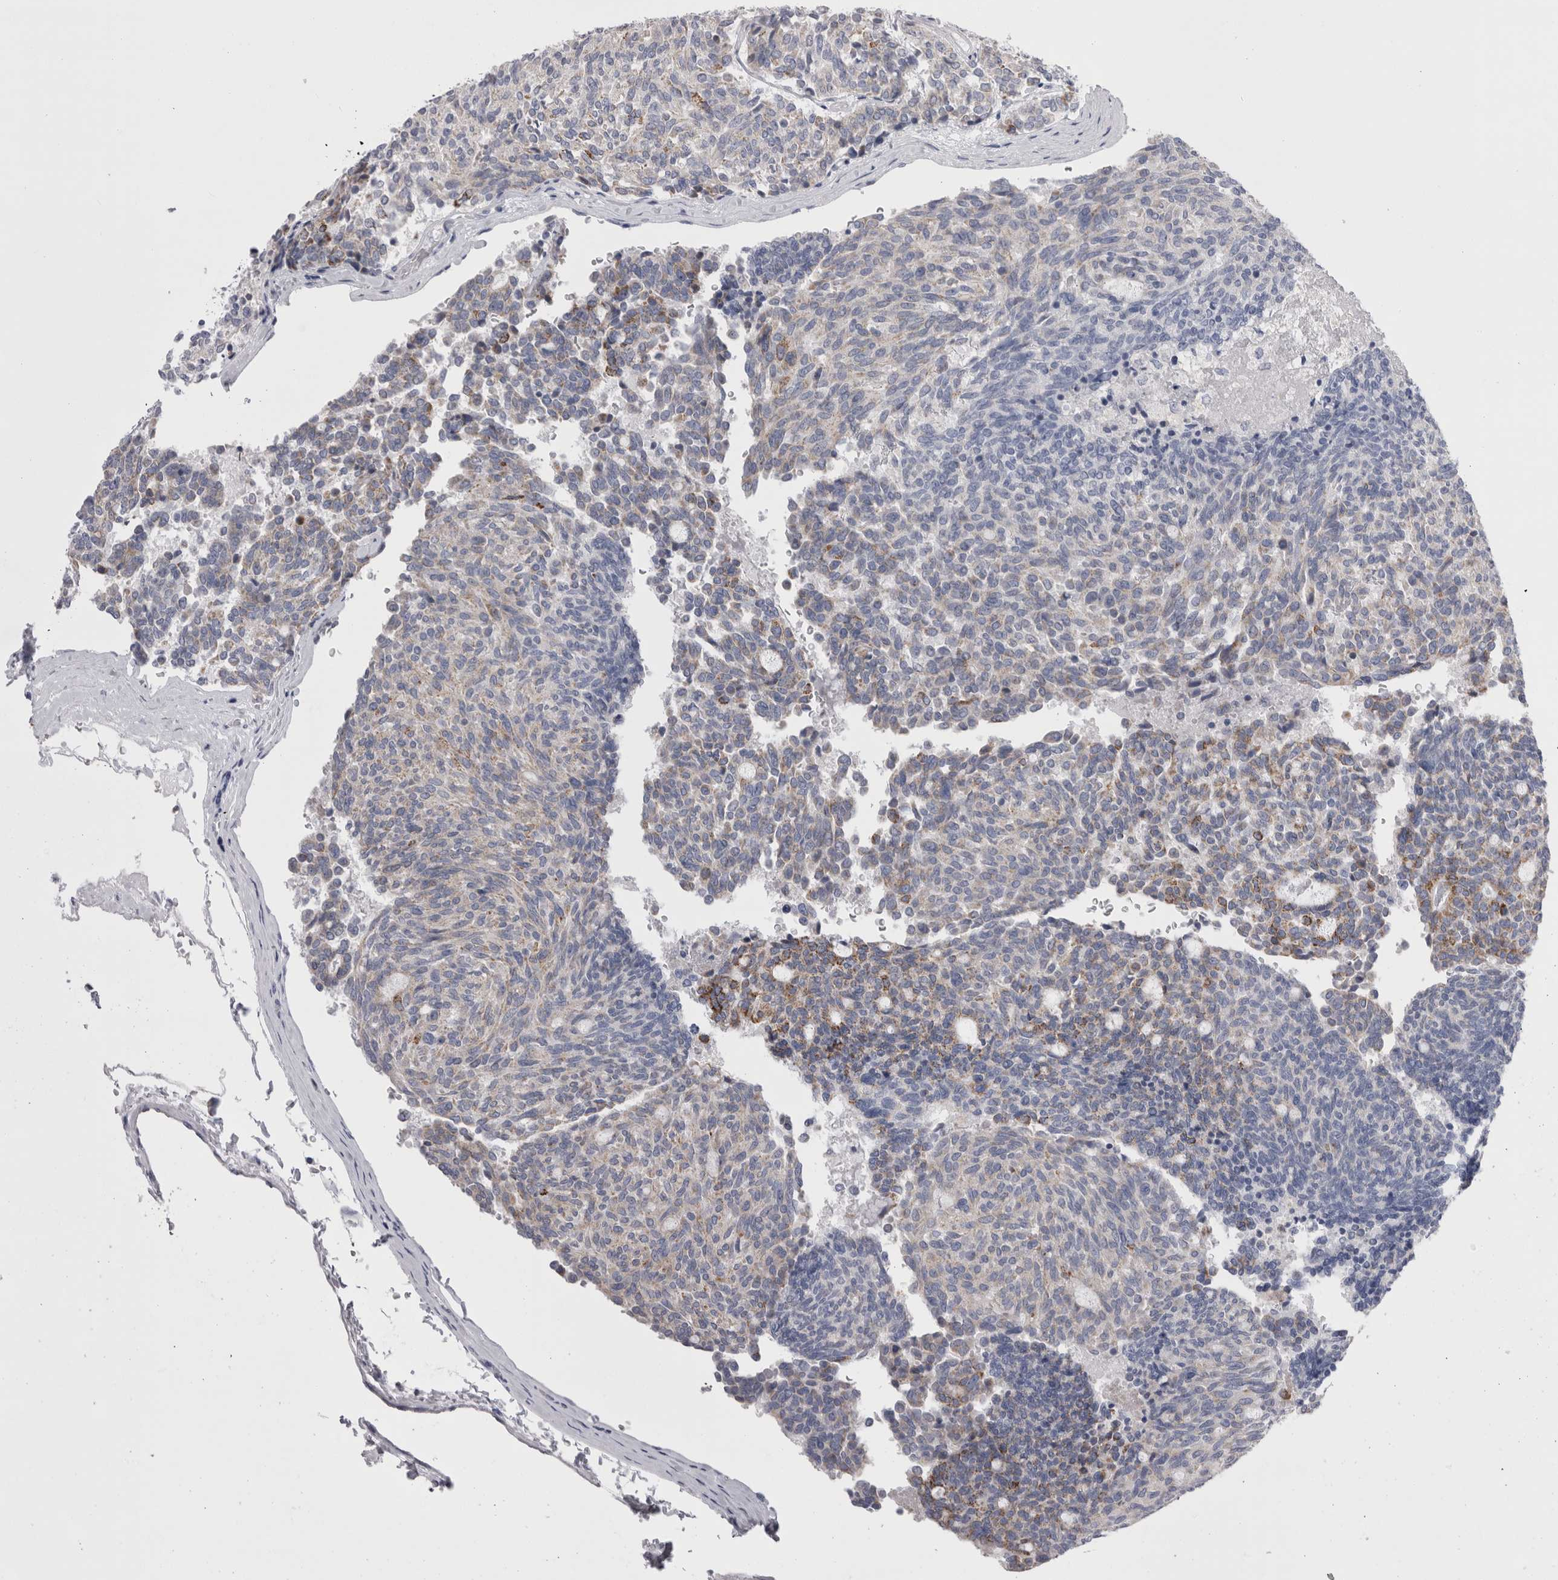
{"staining": {"intensity": "weak", "quantity": "25%-75%", "location": "cytoplasmic/membranous"}, "tissue": "carcinoid", "cell_type": "Tumor cells", "image_type": "cancer", "snomed": [{"axis": "morphology", "description": "Carcinoid, malignant, NOS"}, {"axis": "topography", "description": "Pancreas"}], "caption": "A low amount of weak cytoplasmic/membranous positivity is appreciated in about 25%-75% of tumor cells in carcinoid (malignant) tissue. The staining was performed using DAB (3,3'-diaminobenzidine) to visualize the protein expression in brown, while the nuclei were stained in blue with hematoxylin (Magnification: 20x).", "gene": "PWP2", "patient": {"sex": "female", "age": 54}}